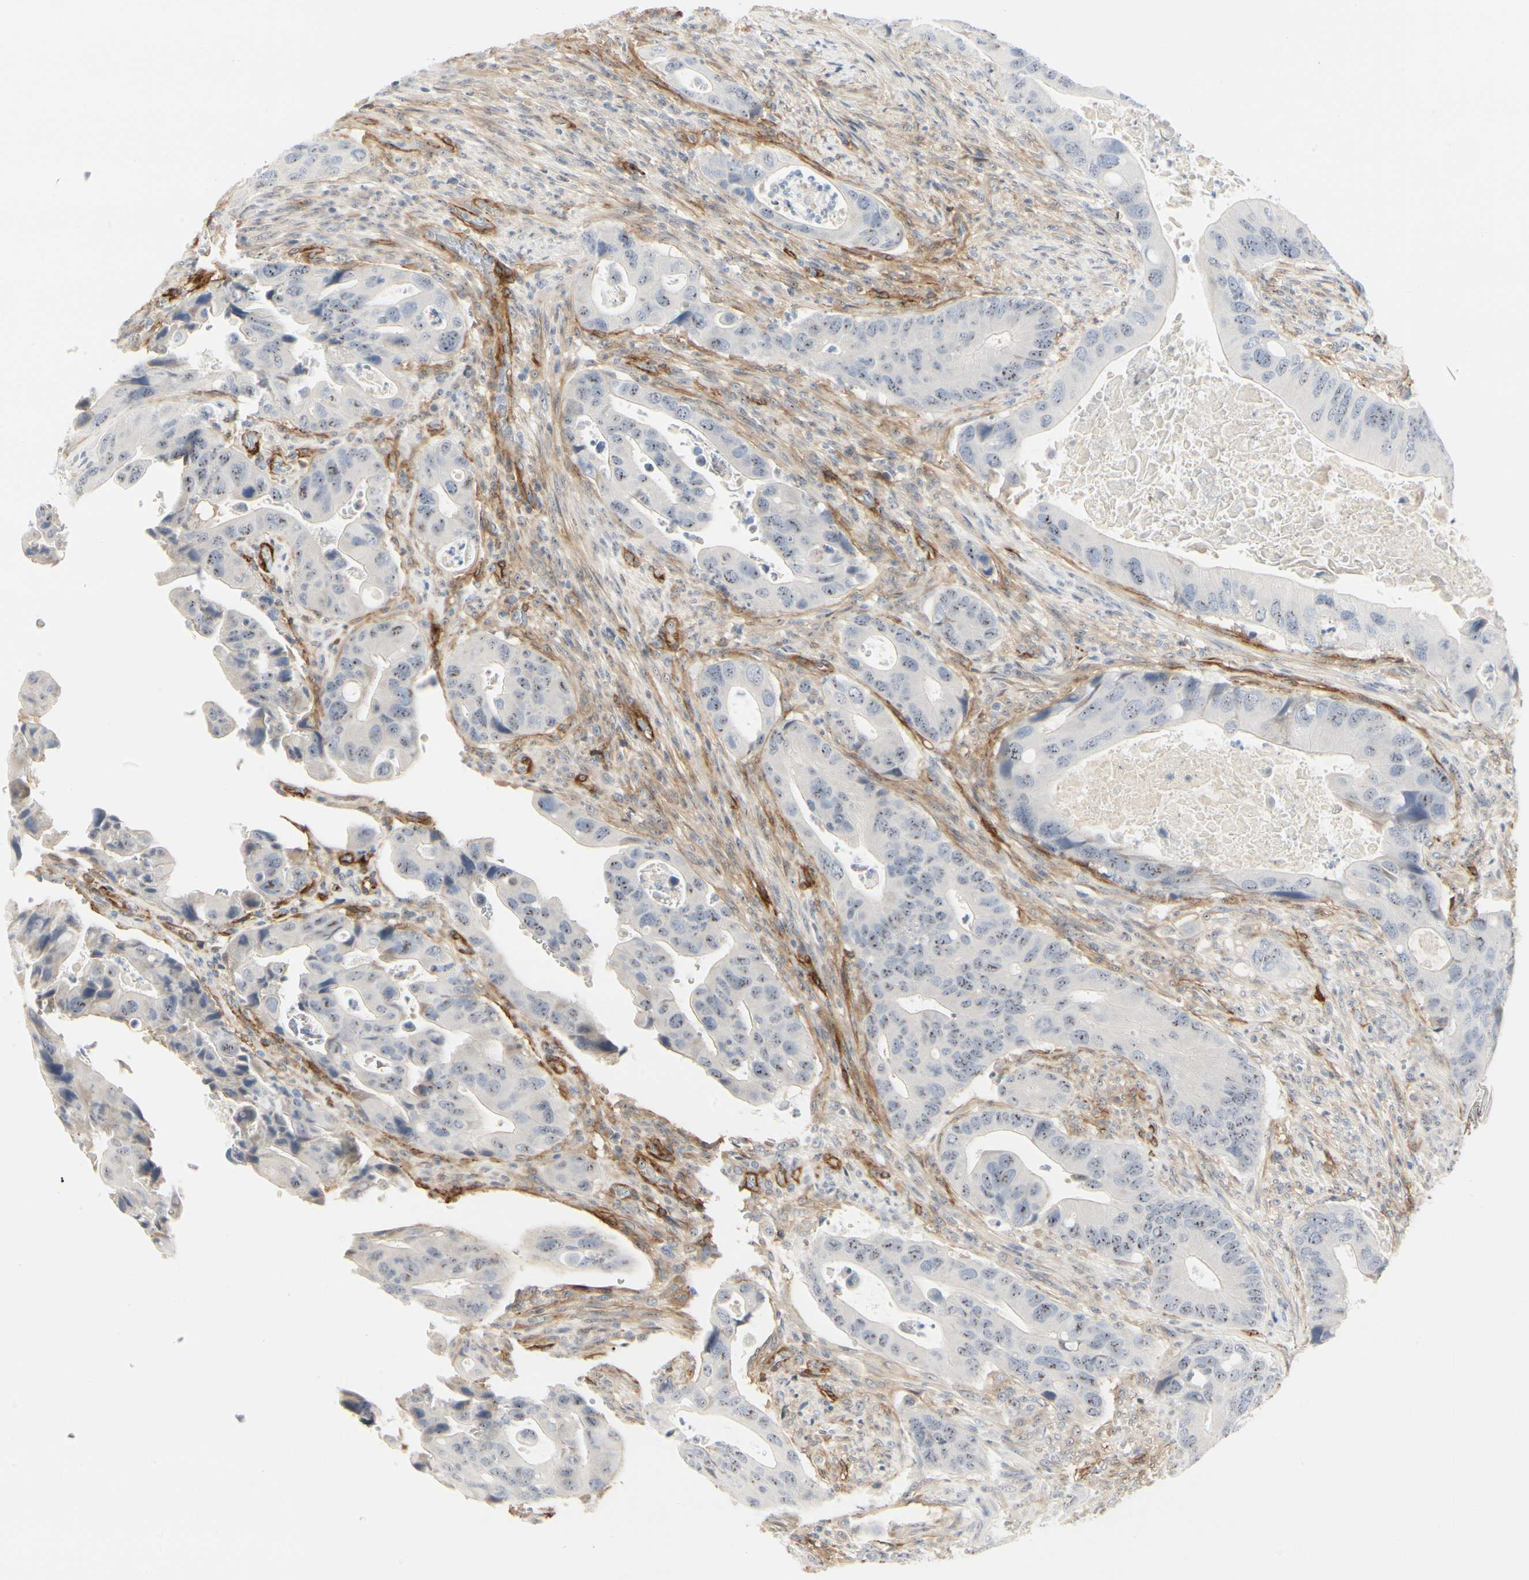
{"staining": {"intensity": "weak", "quantity": "25%-75%", "location": "nuclear"}, "tissue": "colorectal cancer", "cell_type": "Tumor cells", "image_type": "cancer", "snomed": [{"axis": "morphology", "description": "Adenocarcinoma, NOS"}, {"axis": "topography", "description": "Rectum"}], "caption": "Weak nuclear staining for a protein is identified in approximately 25%-75% of tumor cells of adenocarcinoma (colorectal) using IHC.", "gene": "GGT5", "patient": {"sex": "female", "age": 57}}